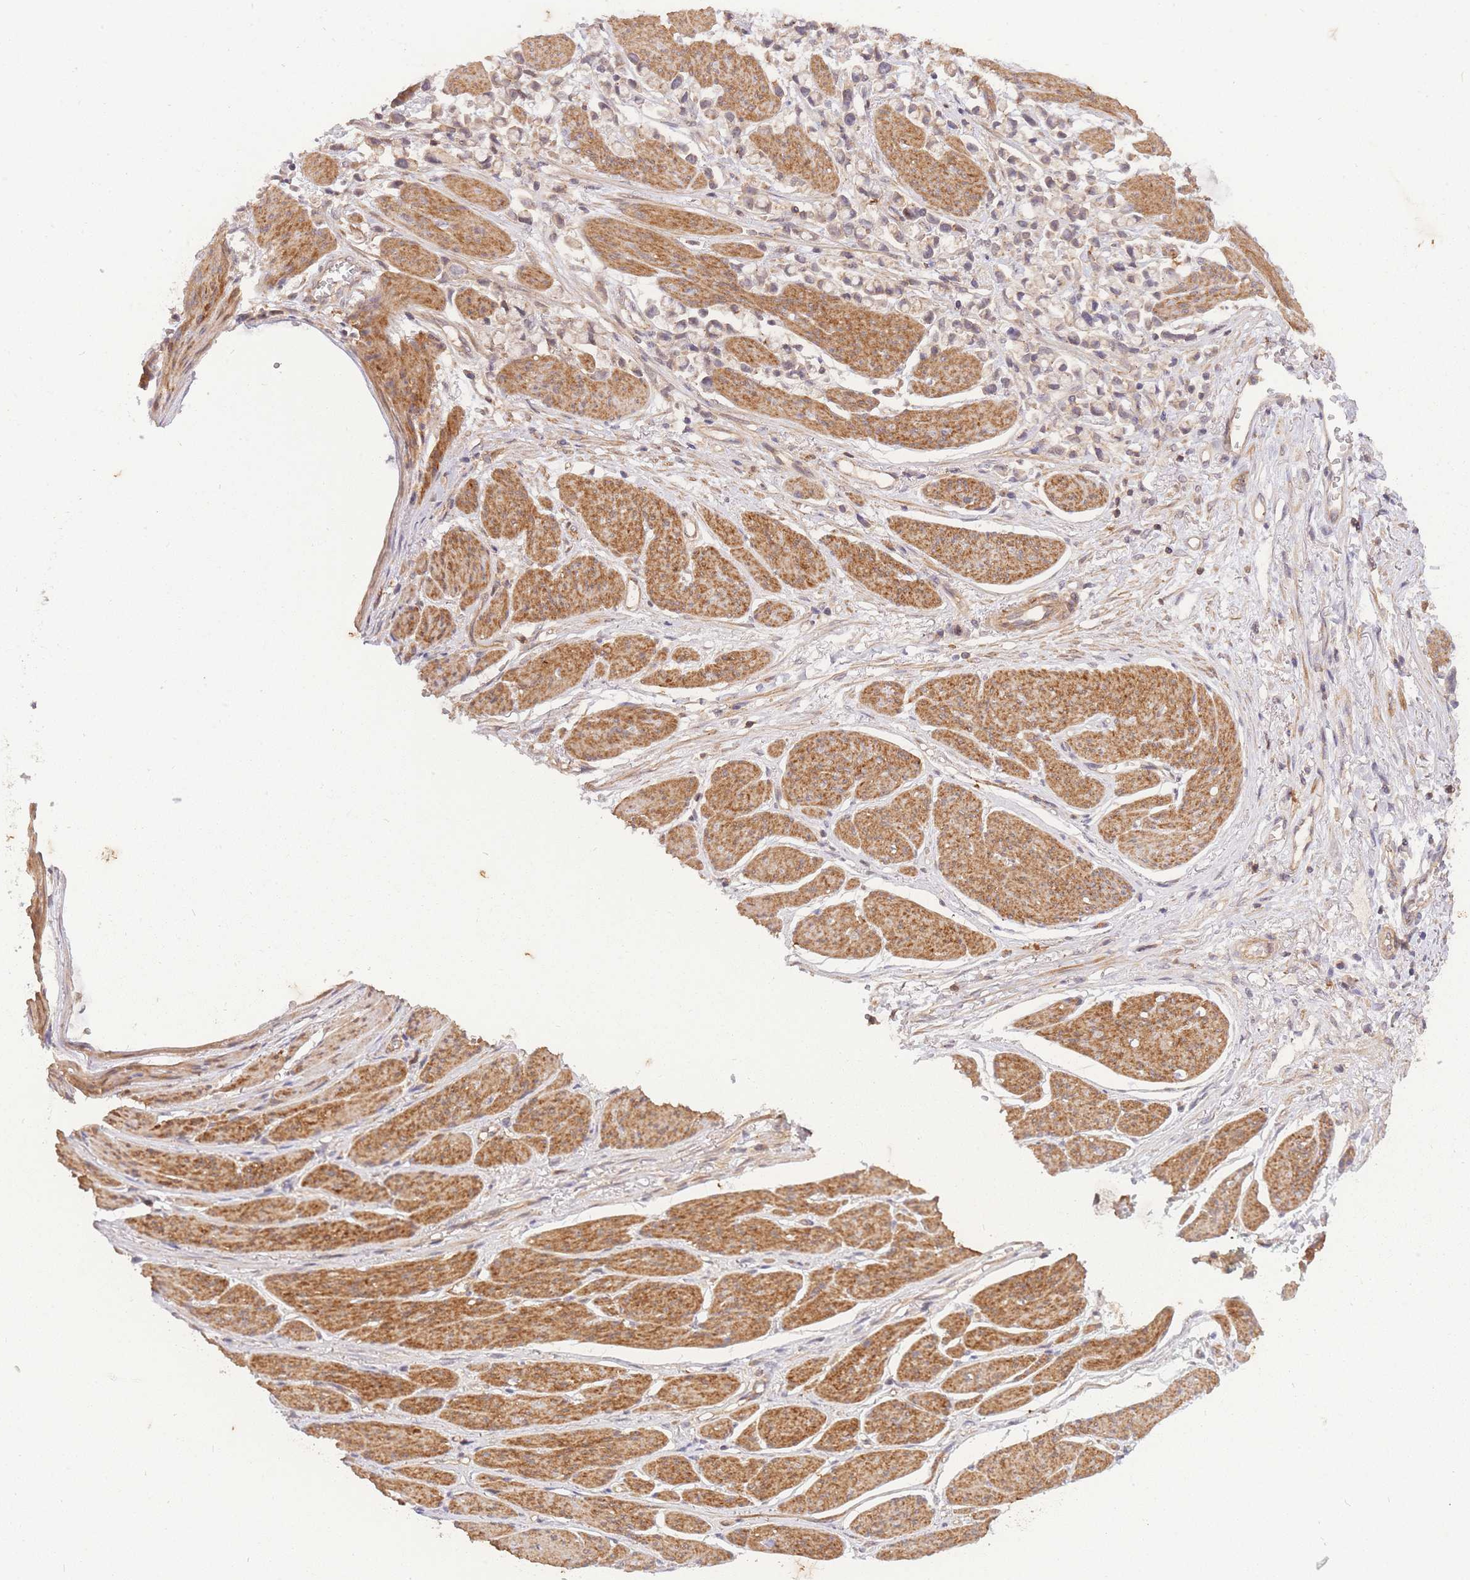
{"staining": {"intensity": "weak", "quantity": "<25%", "location": "cytoplasmic/membranous"}, "tissue": "stomach cancer", "cell_type": "Tumor cells", "image_type": "cancer", "snomed": [{"axis": "morphology", "description": "Adenocarcinoma, NOS"}, {"axis": "topography", "description": "Stomach"}], "caption": "DAB immunohistochemical staining of human stomach cancer exhibits no significant expression in tumor cells.", "gene": "ST8SIA4", "patient": {"sex": "female", "age": 81}}